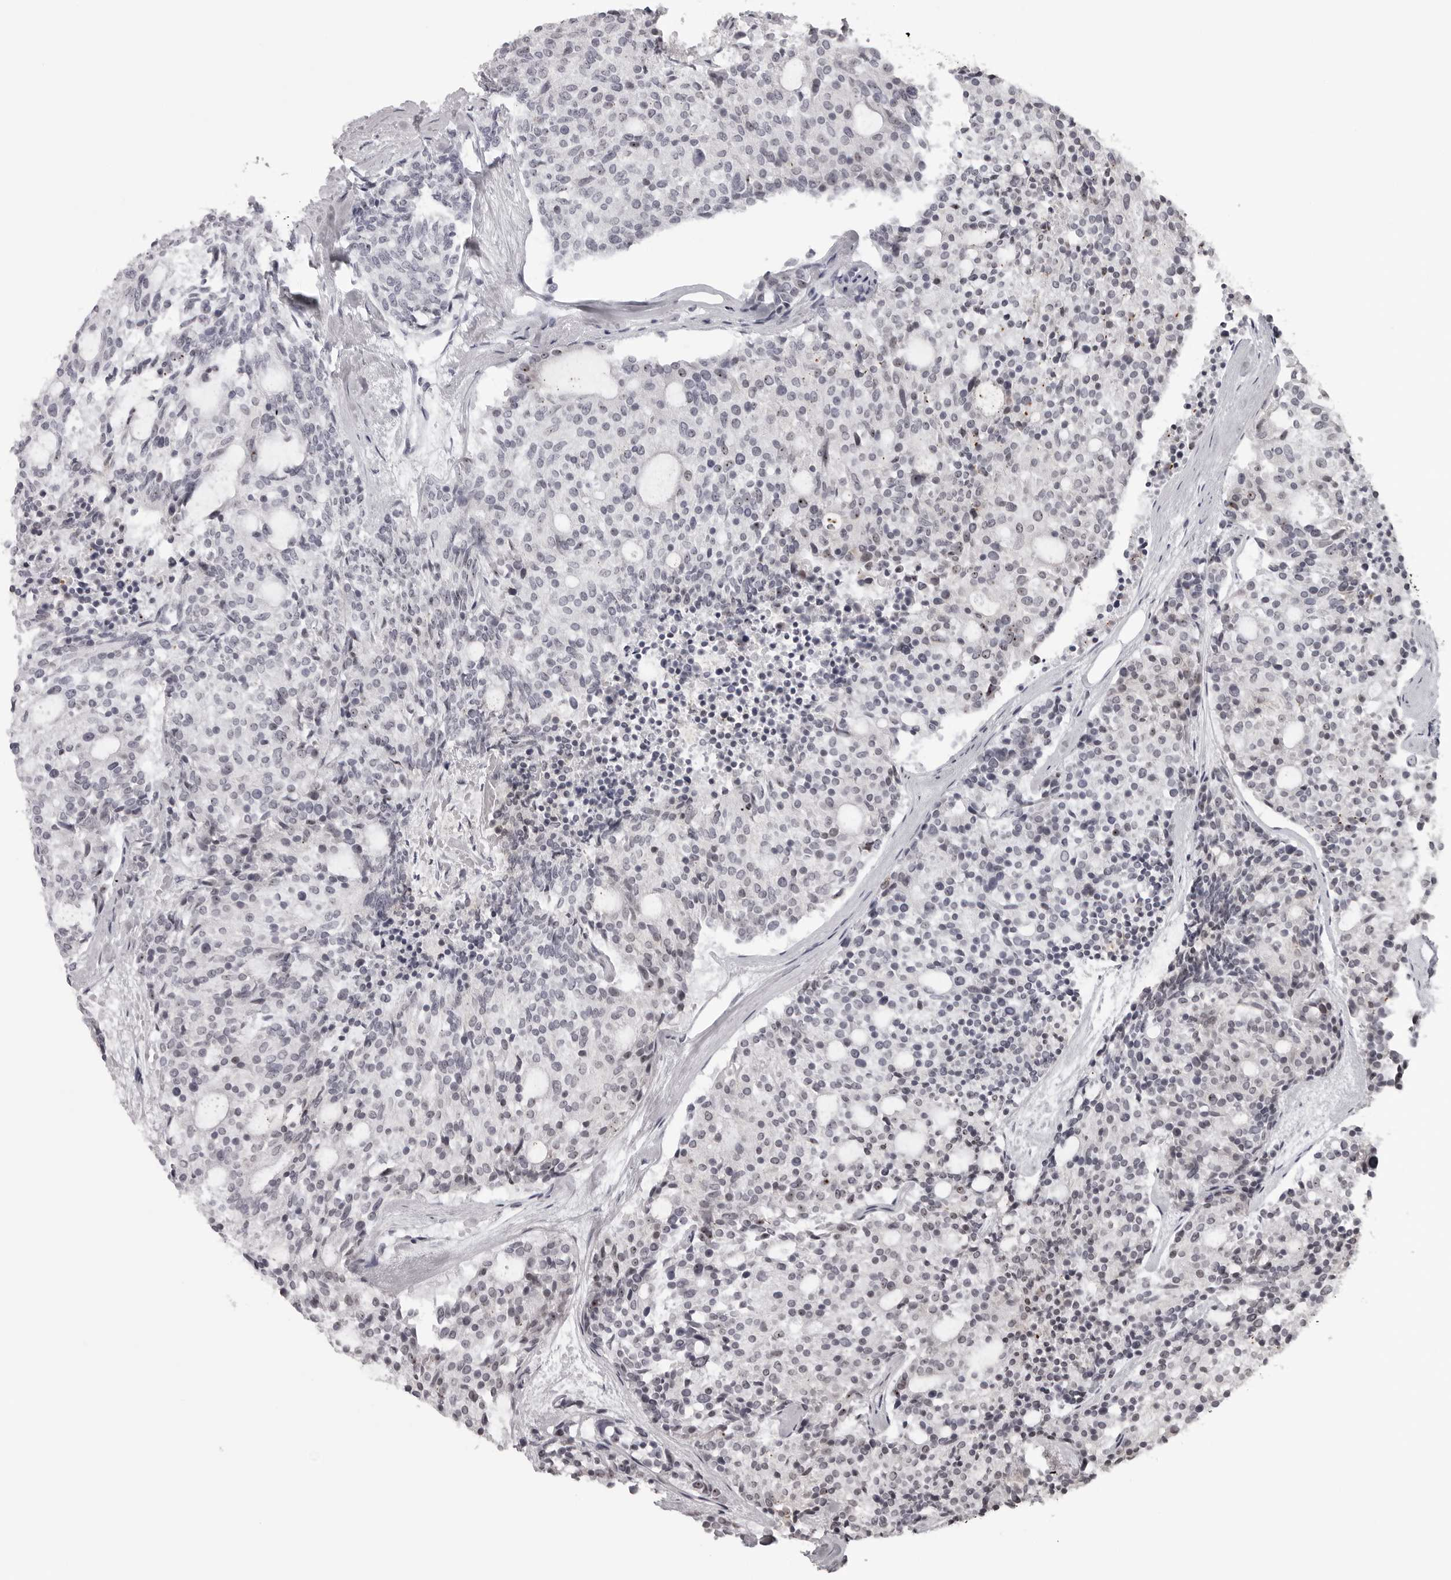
{"staining": {"intensity": "negative", "quantity": "none", "location": "none"}, "tissue": "carcinoid", "cell_type": "Tumor cells", "image_type": "cancer", "snomed": [{"axis": "morphology", "description": "Carcinoid, malignant, NOS"}, {"axis": "topography", "description": "Pancreas"}], "caption": "Image shows no significant protein staining in tumor cells of carcinoid (malignant). (Immunohistochemistry, brightfield microscopy, high magnification).", "gene": "HELZ", "patient": {"sex": "female", "age": 54}}